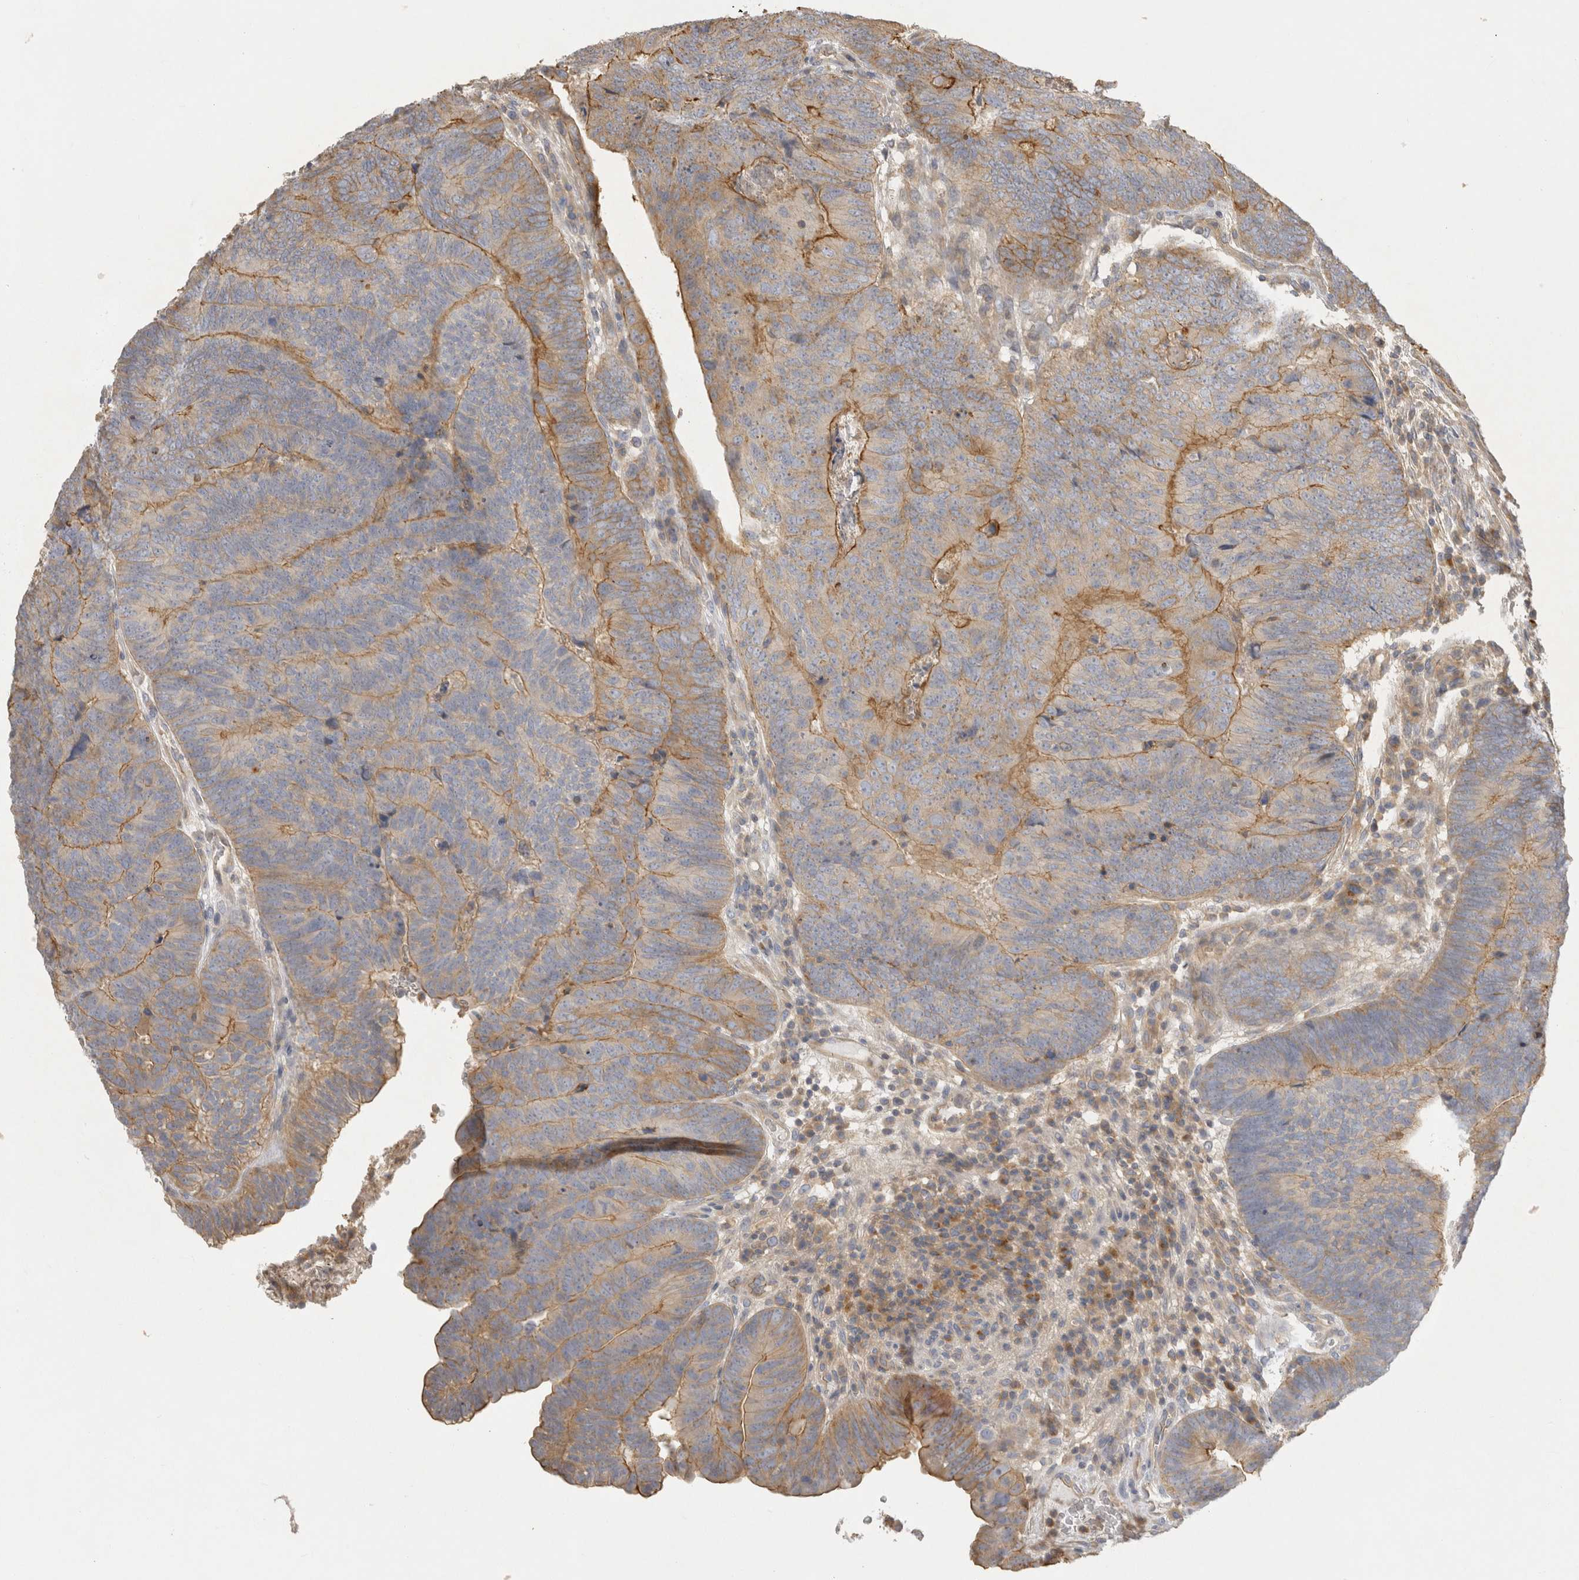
{"staining": {"intensity": "moderate", "quantity": "25%-75%", "location": "cytoplasmic/membranous"}, "tissue": "colorectal cancer", "cell_type": "Tumor cells", "image_type": "cancer", "snomed": [{"axis": "morphology", "description": "Adenocarcinoma, NOS"}, {"axis": "topography", "description": "Colon"}], "caption": "Protein analysis of colorectal cancer tissue reveals moderate cytoplasmic/membranous staining in approximately 25%-75% of tumor cells.", "gene": "CHMP6", "patient": {"sex": "female", "age": 67}}